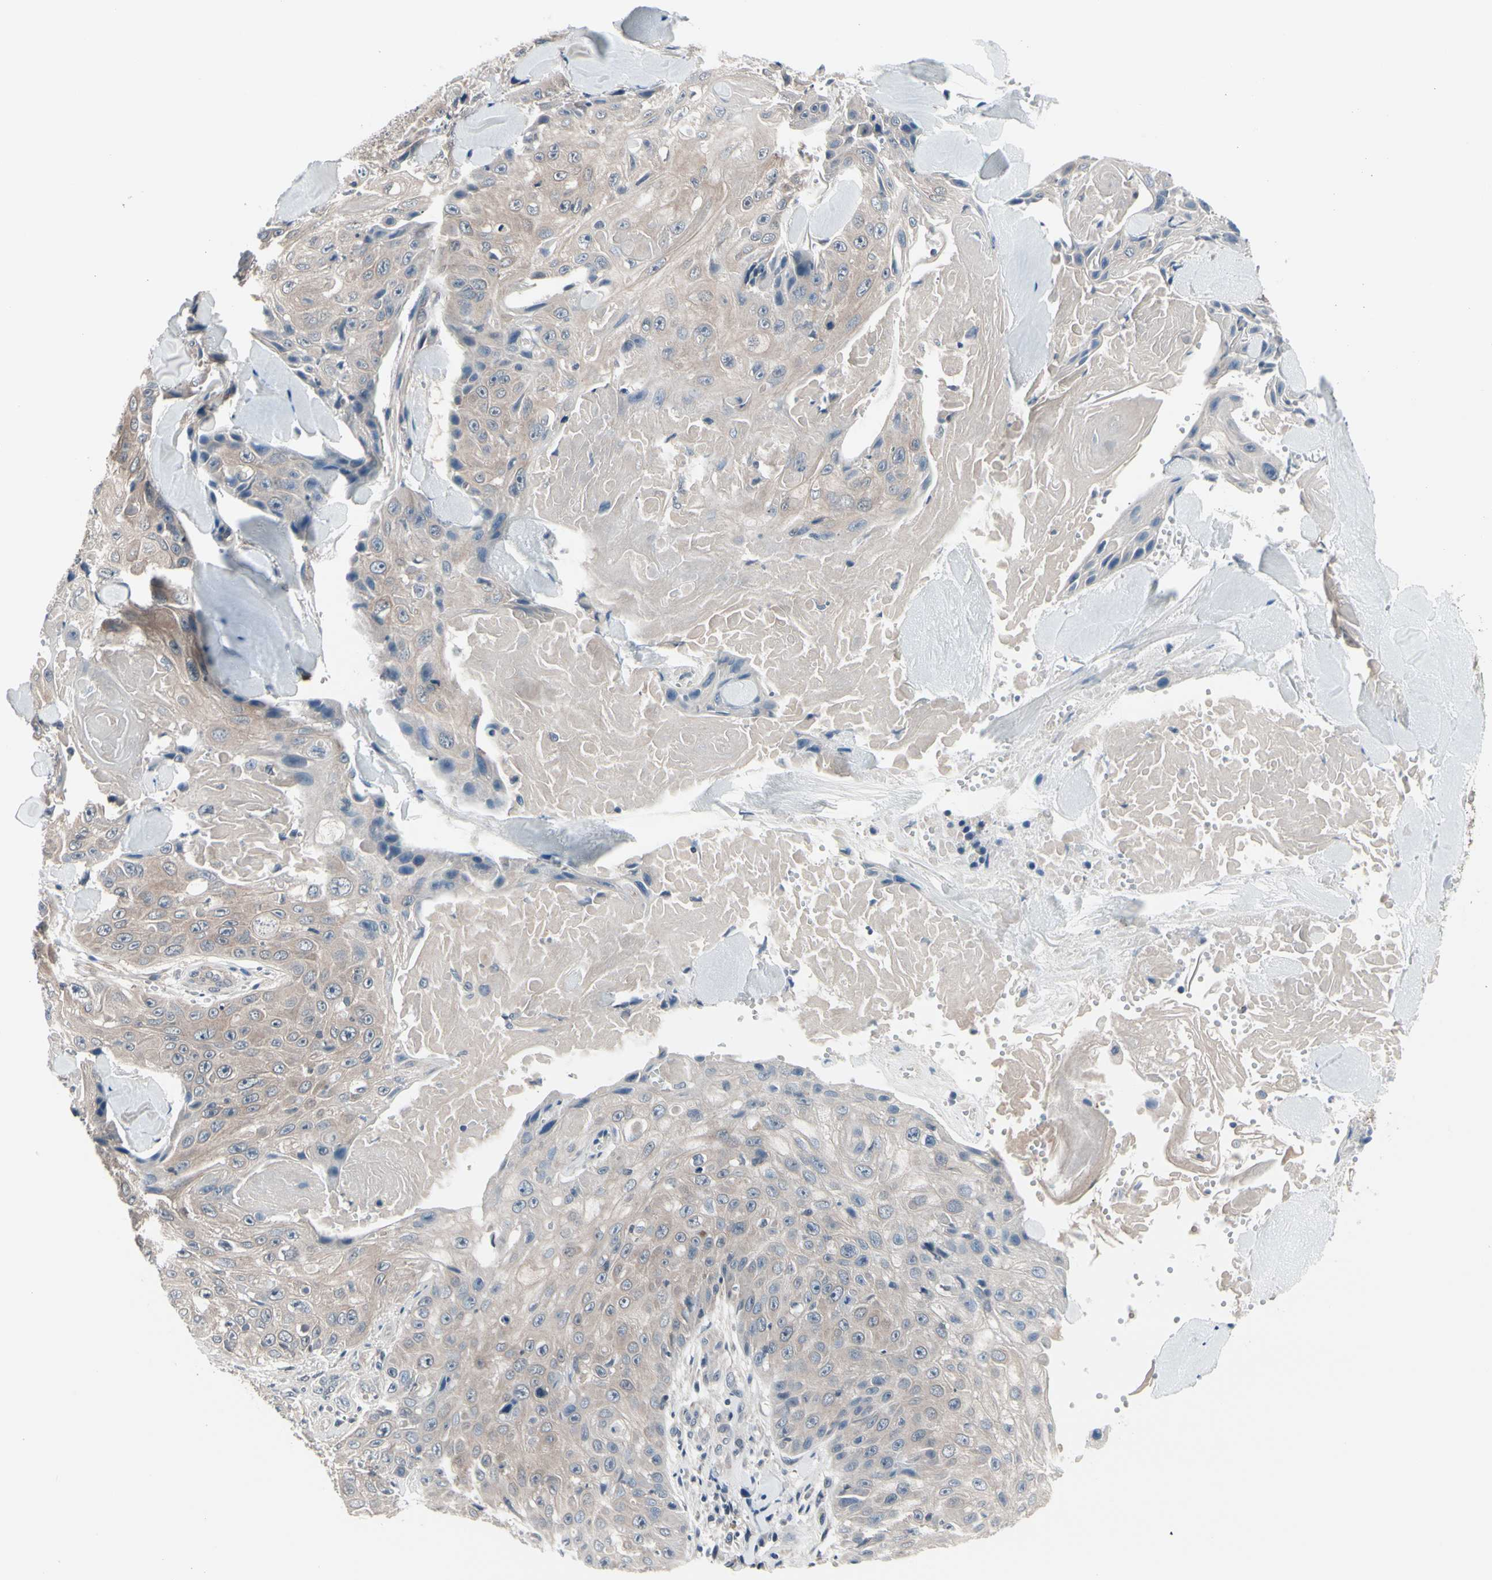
{"staining": {"intensity": "weak", "quantity": ">75%", "location": "cytoplasmic/membranous"}, "tissue": "skin cancer", "cell_type": "Tumor cells", "image_type": "cancer", "snomed": [{"axis": "morphology", "description": "Squamous cell carcinoma, NOS"}, {"axis": "topography", "description": "Skin"}], "caption": "A brown stain shows weak cytoplasmic/membranous staining of a protein in skin cancer (squamous cell carcinoma) tumor cells. (DAB = brown stain, brightfield microscopy at high magnification).", "gene": "PRDX6", "patient": {"sex": "male", "age": 86}}